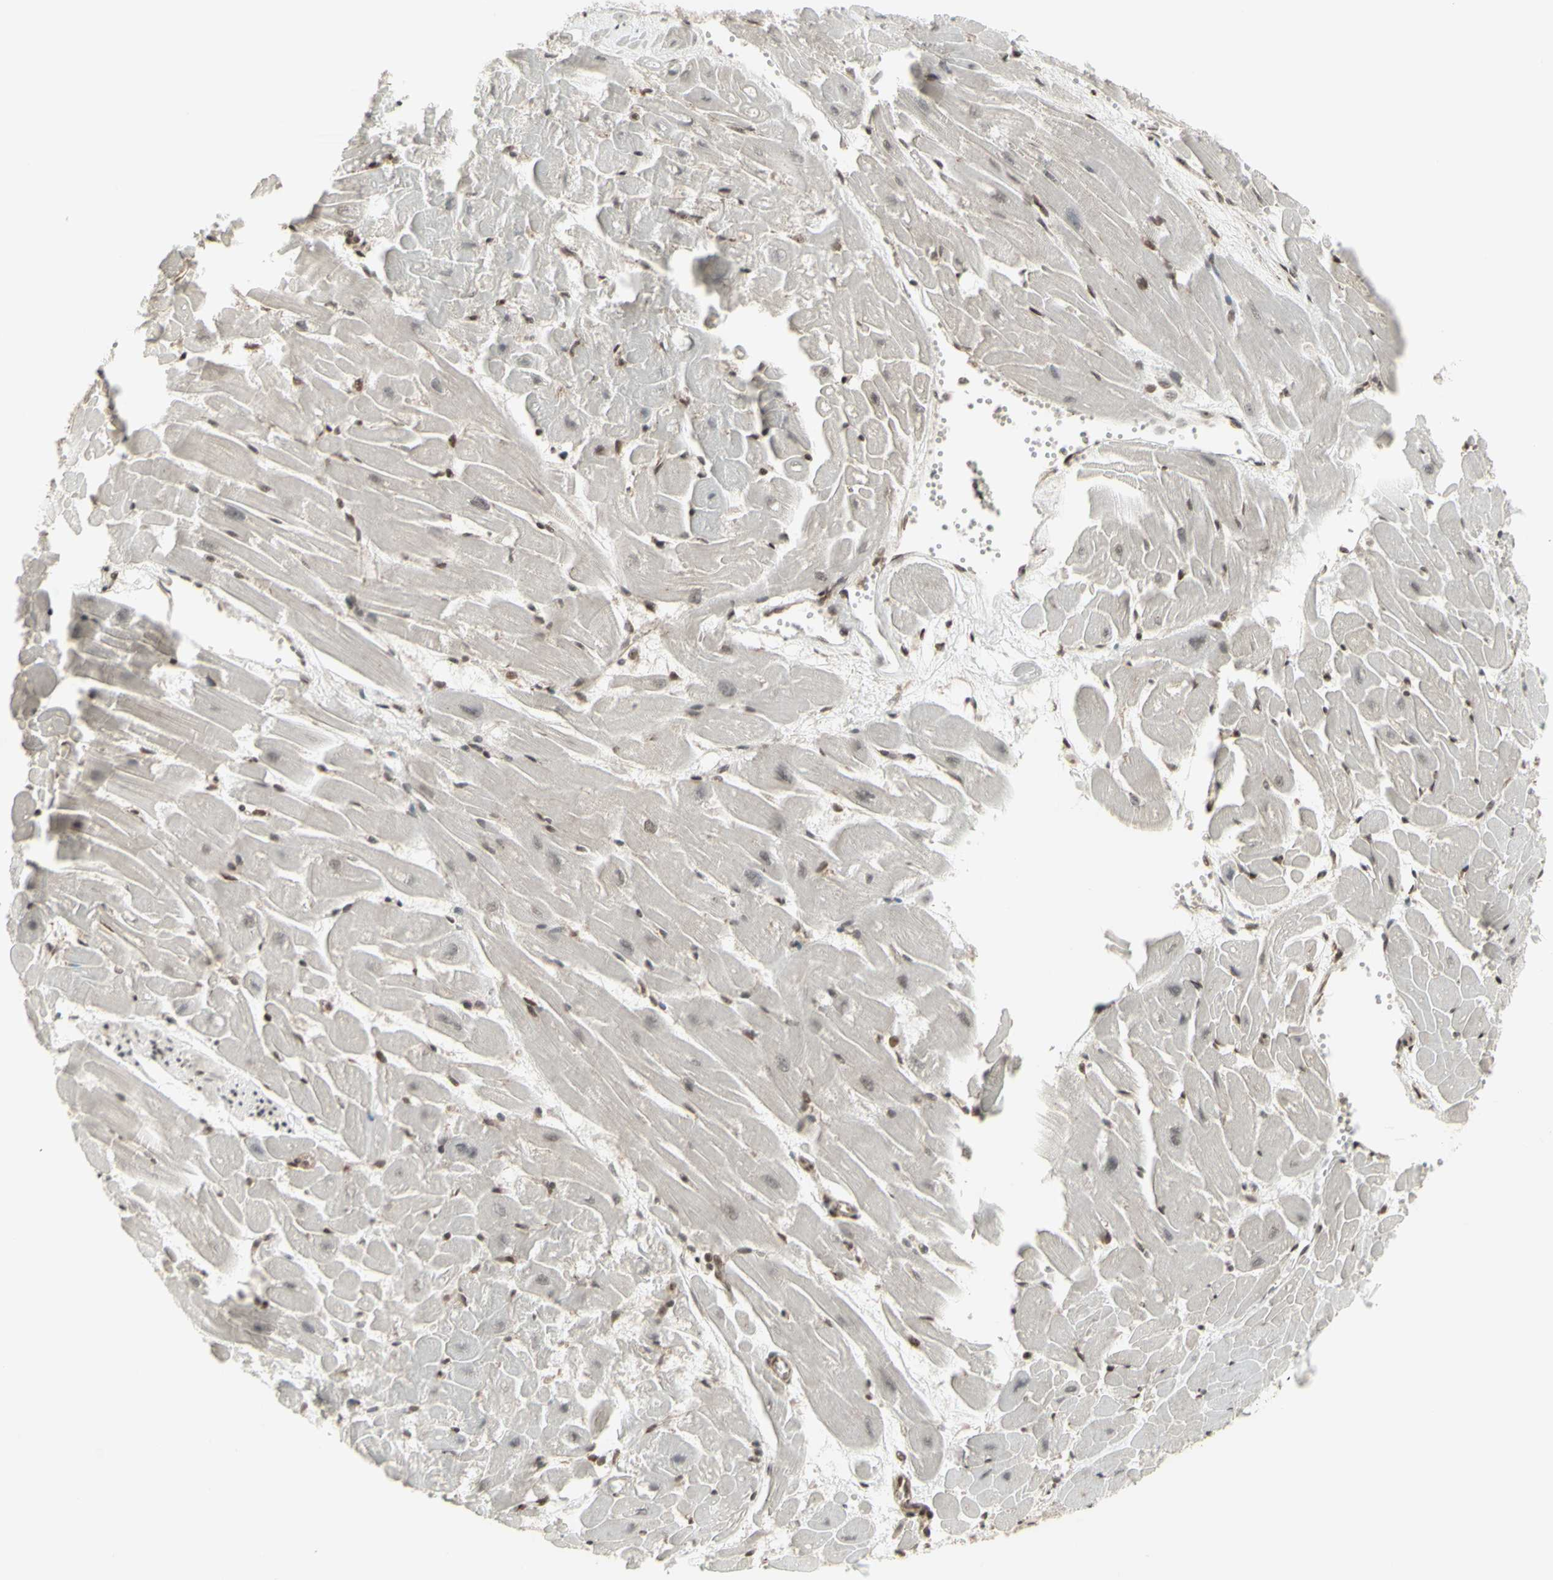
{"staining": {"intensity": "strong", "quantity": "<25%", "location": "cytoplasmic/membranous,nuclear"}, "tissue": "heart muscle", "cell_type": "Cardiomyocytes", "image_type": "normal", "snomed": [{"axis": "morphology", "description": "Normal tissue, NOS"}, {"axis": "topography", "description": "Heart"}], "caption": "Immunohistochemistry of benign heart muscle displays medium levels of strong cytoplasmic/membranous,nuclear positivity in about <25% of cardiomyocytes. (brown staining indicates protein expression, while blue staining denotes nuclei).", "gene": "CBX1", "patient": {"sex": "female", "age": 19}}